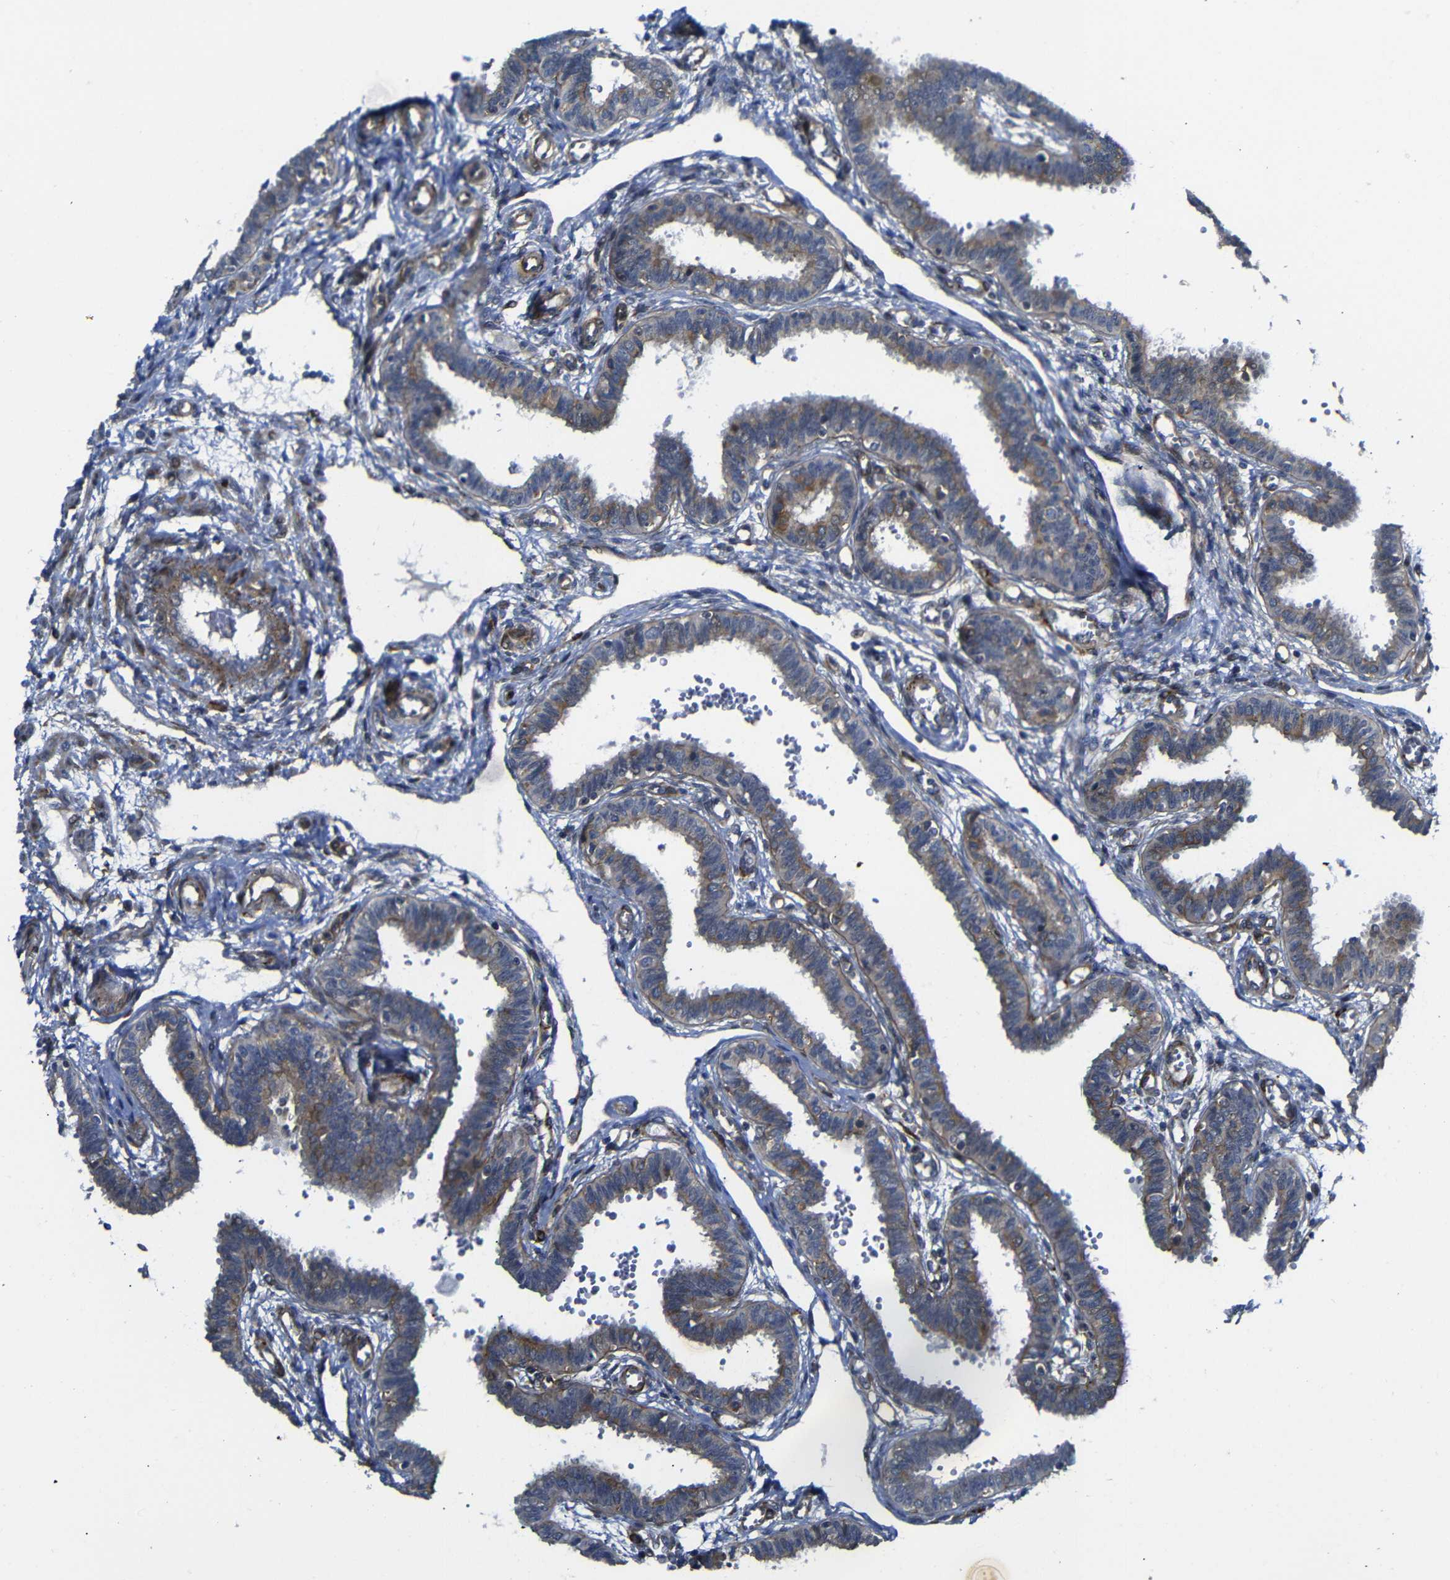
{"staining": {"intensity": "strong", "quantity": "25%-75%", "location": "cytoplasmic/membranous"}, "tissue": "fallopian tube", "cell_type": "Glandular cells", "image_type": "normal", "snomed": [{"axis": "morphology", "description": "Normal tissue, NOS"}, {"axis": "topography", "description": "Fallopian tube"}], "caption": "An image of fallopian tube stained for a protein shows strong cytoplasmic/membranous brown staining in glandular cells. (DAB (3,3'-diaminobenzidine) IHC with brightfield microscopy, high magnification).", "gene": "PARP14", "patient": {"sex": "female", "age": 32}}